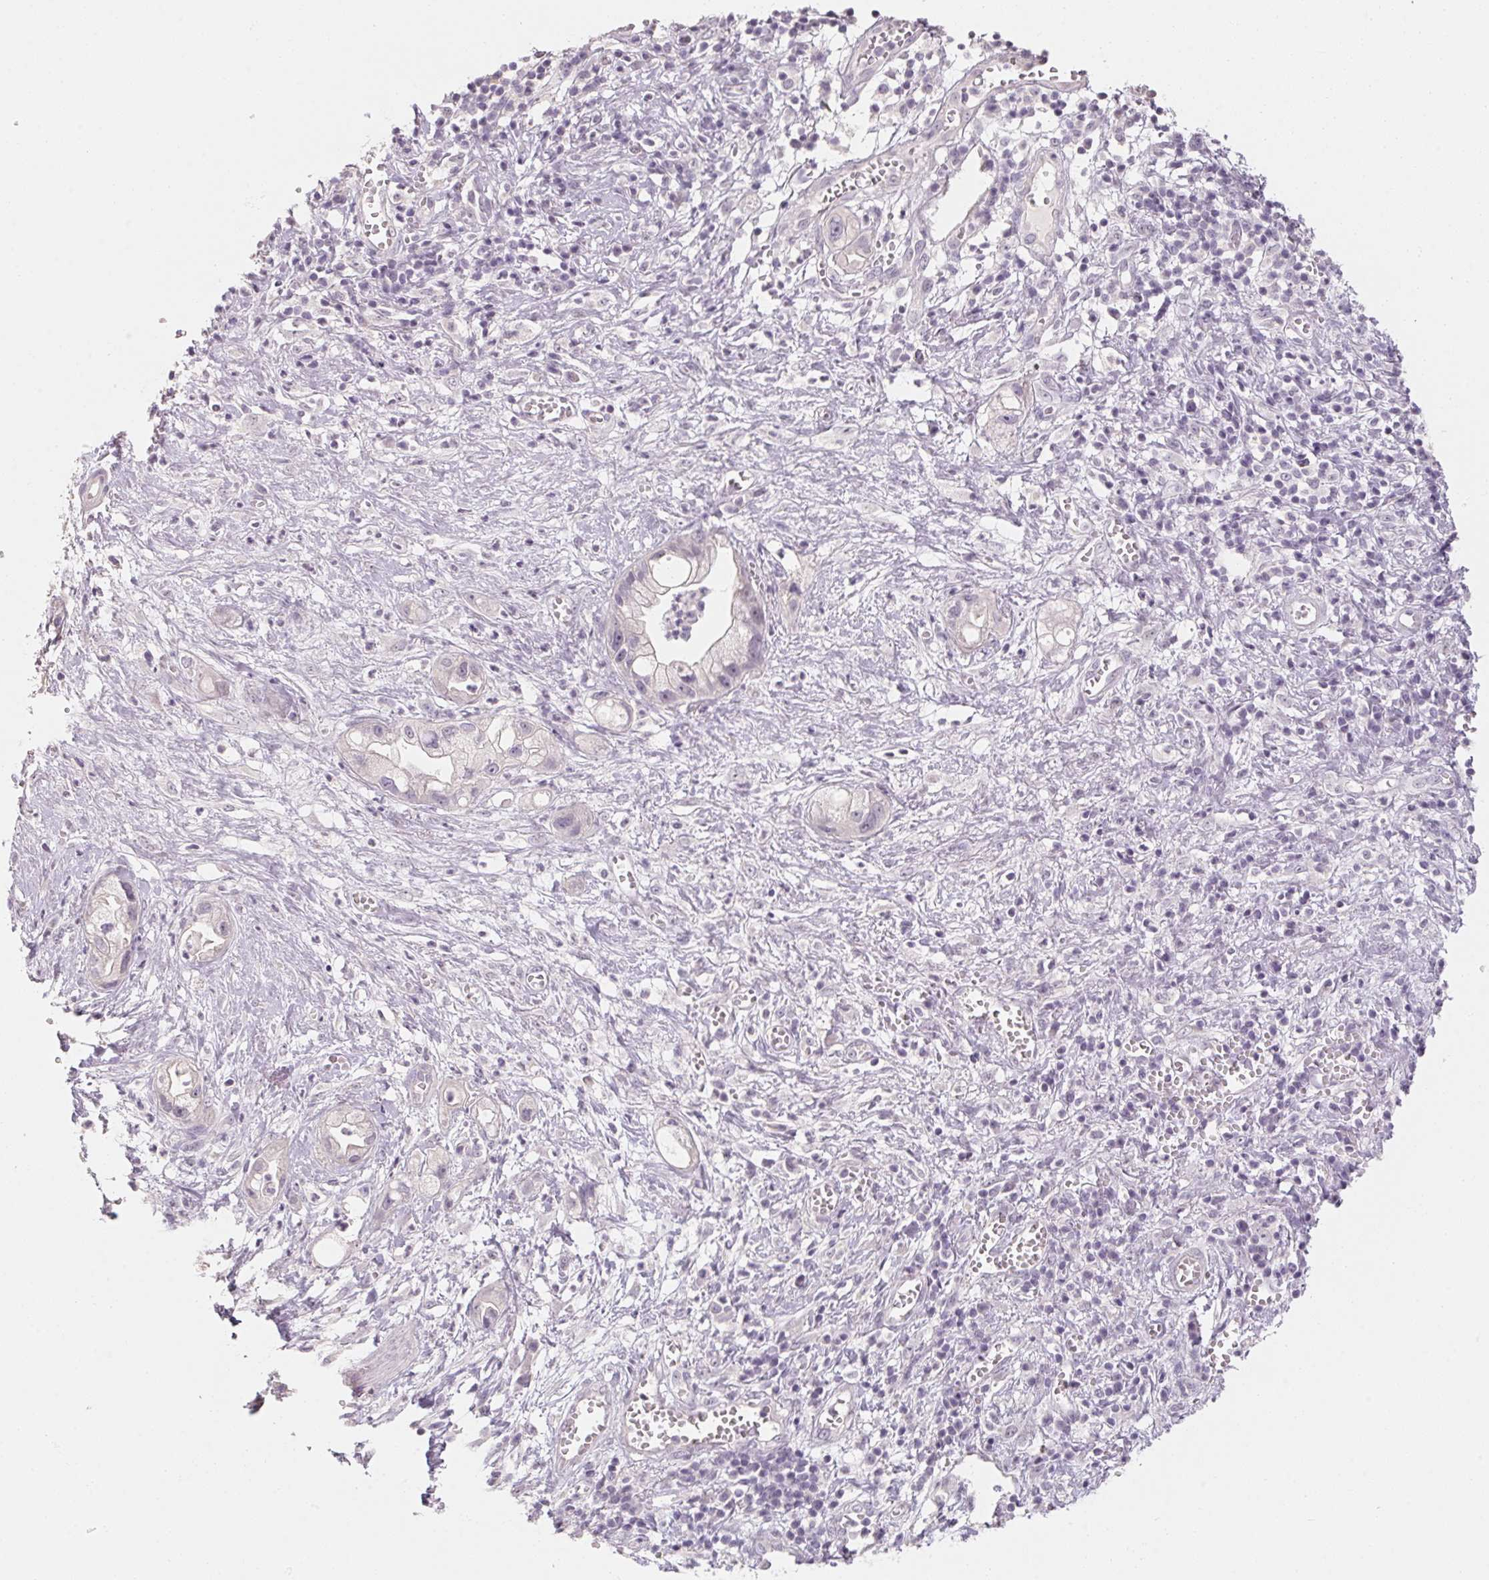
{"staining": {"intensity": "negative", "quantity": "none", "location": "none"}, "tissue": "pancreatic cancer", "cell_type": "Tumor cells", "image_type": "cancer", "snomed": [{"axis": "morphology", "description": "Adenocarcinoma, NOS"}, {"axis": "topography", "description": "Pancreas"}], "caption": "High magnification brightfield microscopy of adenocarcinoma (pancreatic) stained with DAB (brown) and counterstained with hematoxylin (blue): tumor cells show no significant expression.", "gene": "CAPZA3", "patient": {"sex": "female", "age": 73}}